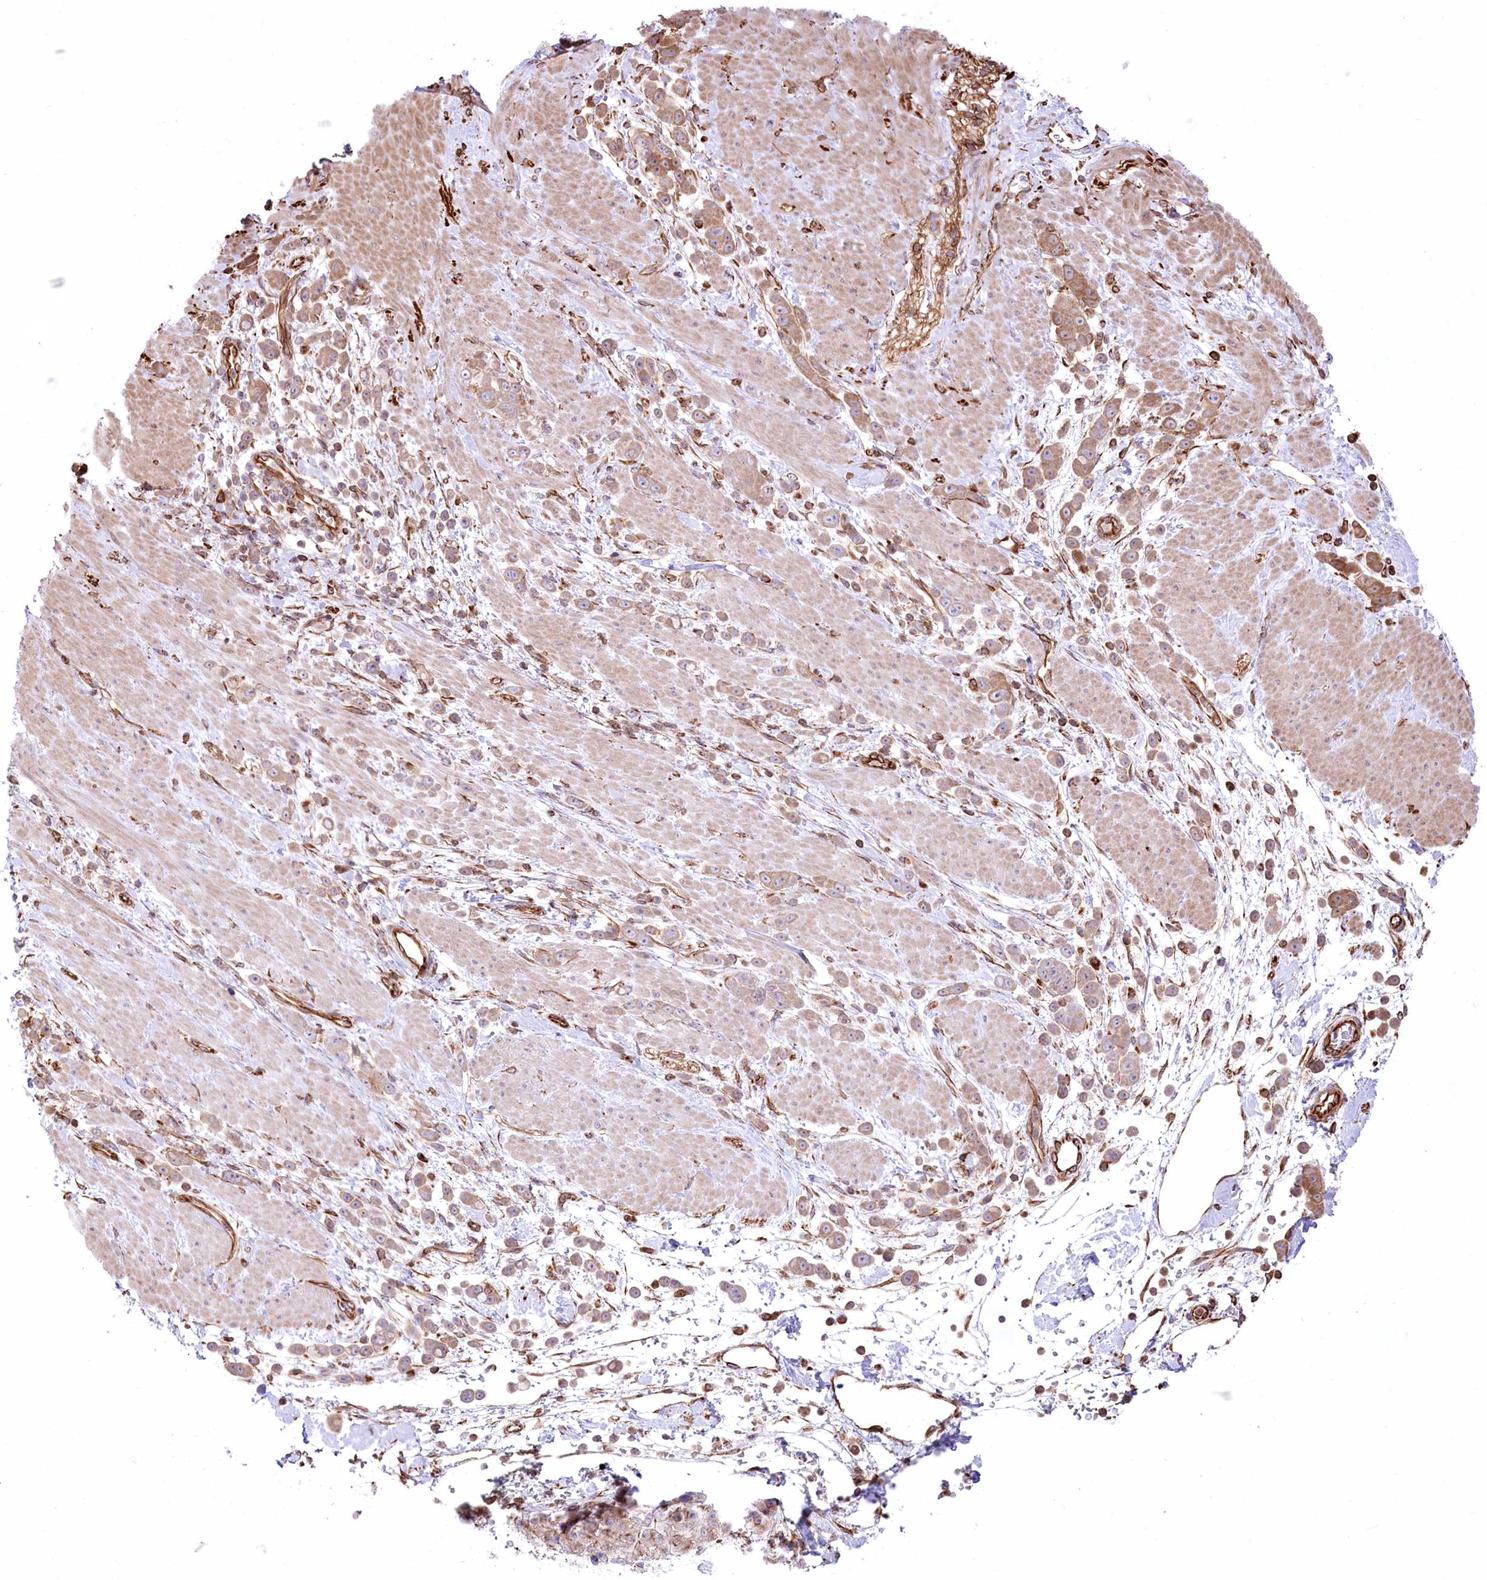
{"staining": {"intensity": "moderate", "quantity": ">75%", "location": "cytoplasmic/membranous"}, "tissue": "pancreatic cancer", "cell_type": "Tumor cells", "image_type": "cancer", "snomed": [{"axis": "morphology", "description": "Normal tissue, NOS"}, {"axis": "morphology", "description": "Adenocarcinoma, NOS"}, {"axis": "topography", "description": "Pancreas"}], "caption": "About >75% of tumor cells in human pancreatic cancer (adenocarcinoma) exhibit moderate cytoplasmic/membranous protein expression as visualized by brown immunohistochemical staining.", "gene": "TTC1", "patient": {"sex": "female", "age": 64}}